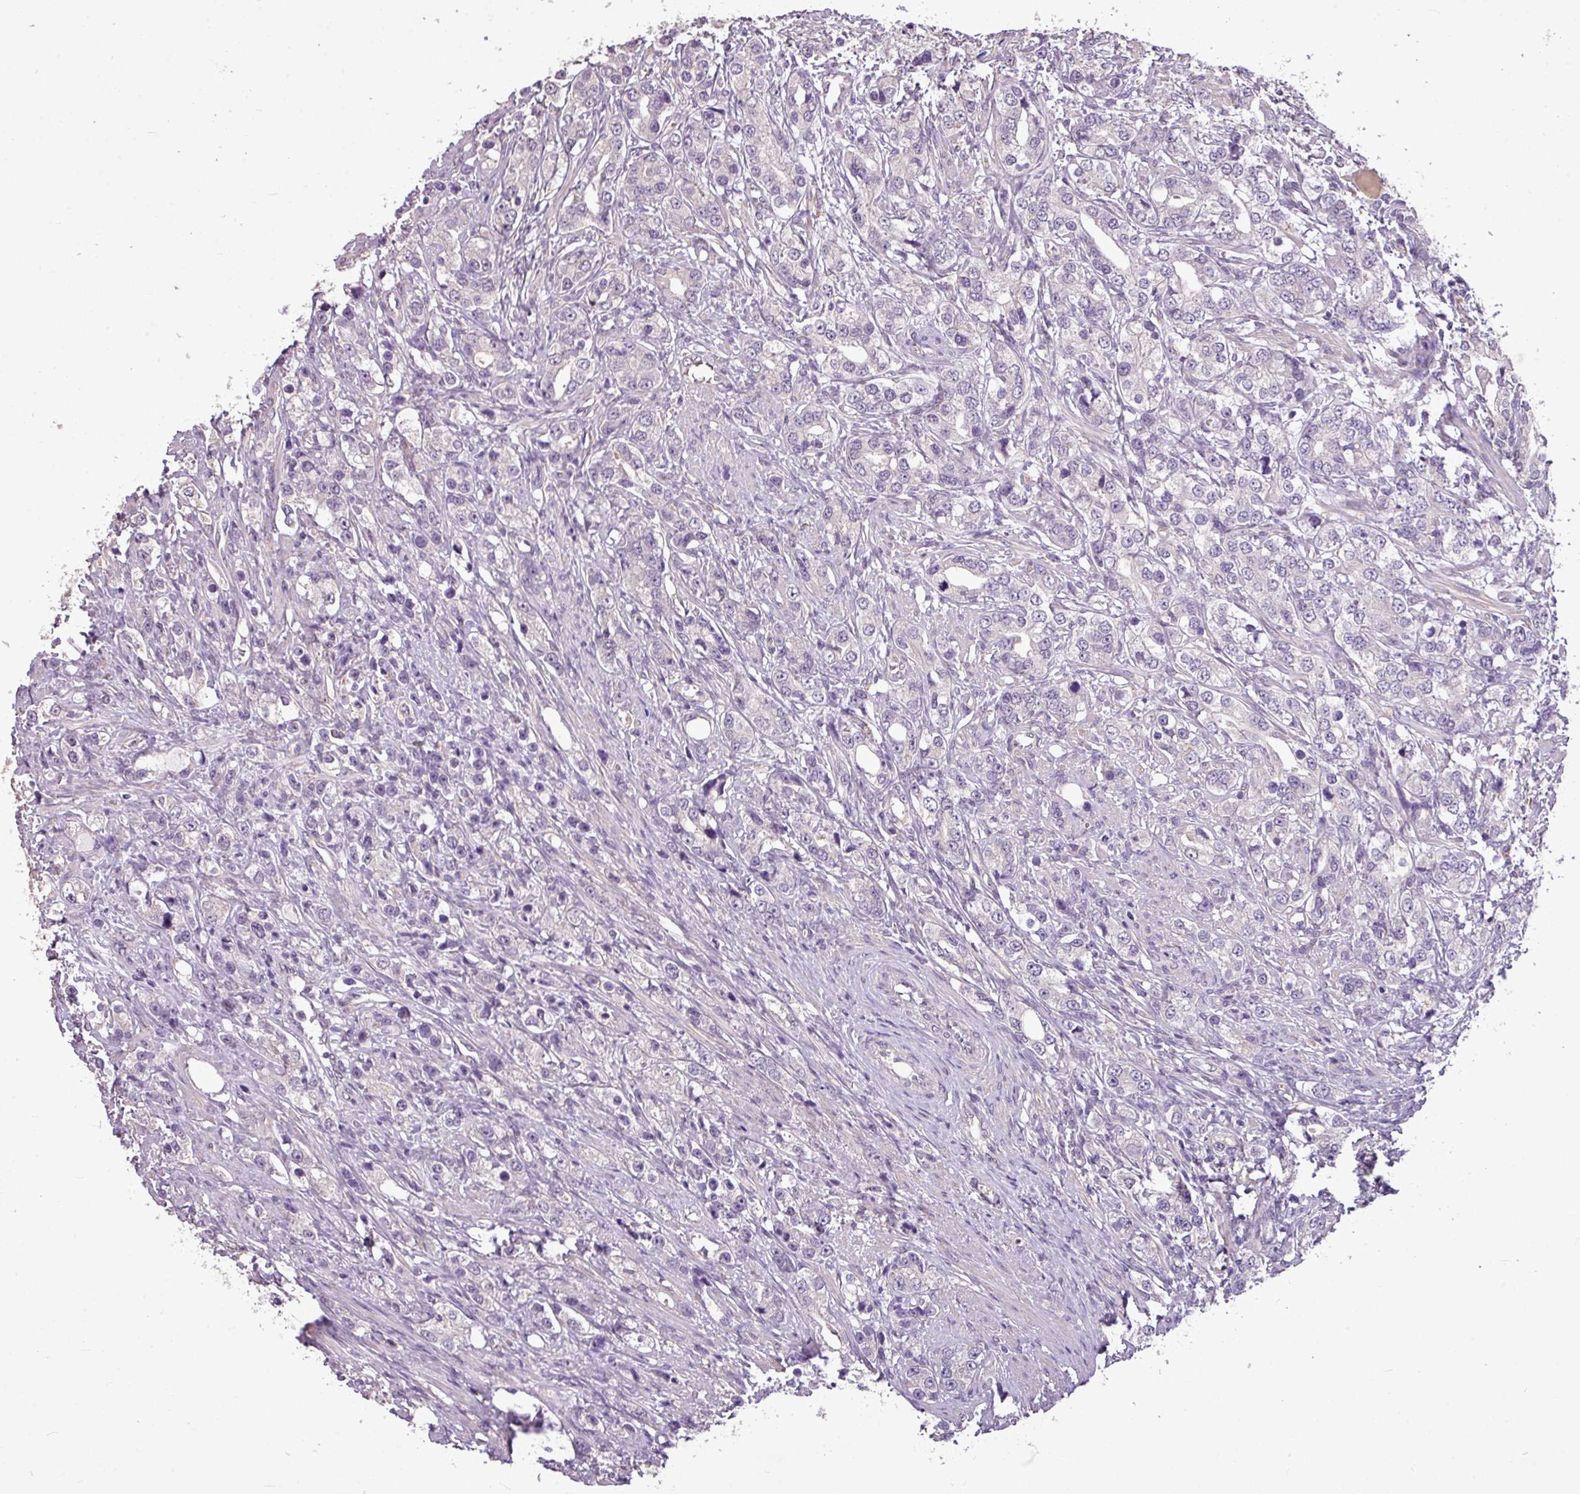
{"staining": {"intensity": "negative", "quantity": "none", "location": "none"}, "tissue": "prostate cancer", "cell_type": "Tumor cells", "image_type": "cancer", "snomed": [{"axis": "morphology", "description": "Adenocarcinoma, High grade"}, {"axis": "topography", "description": "Prostate"}], "caption": "The immunohistochemistry (IHC) histopathology image has no significant staining in tumor cells of adenocarcinoma (high-grade) (prostate) tissue.", "gene": "ALDH2", "patient": {"sex": "male", "age": 63}}